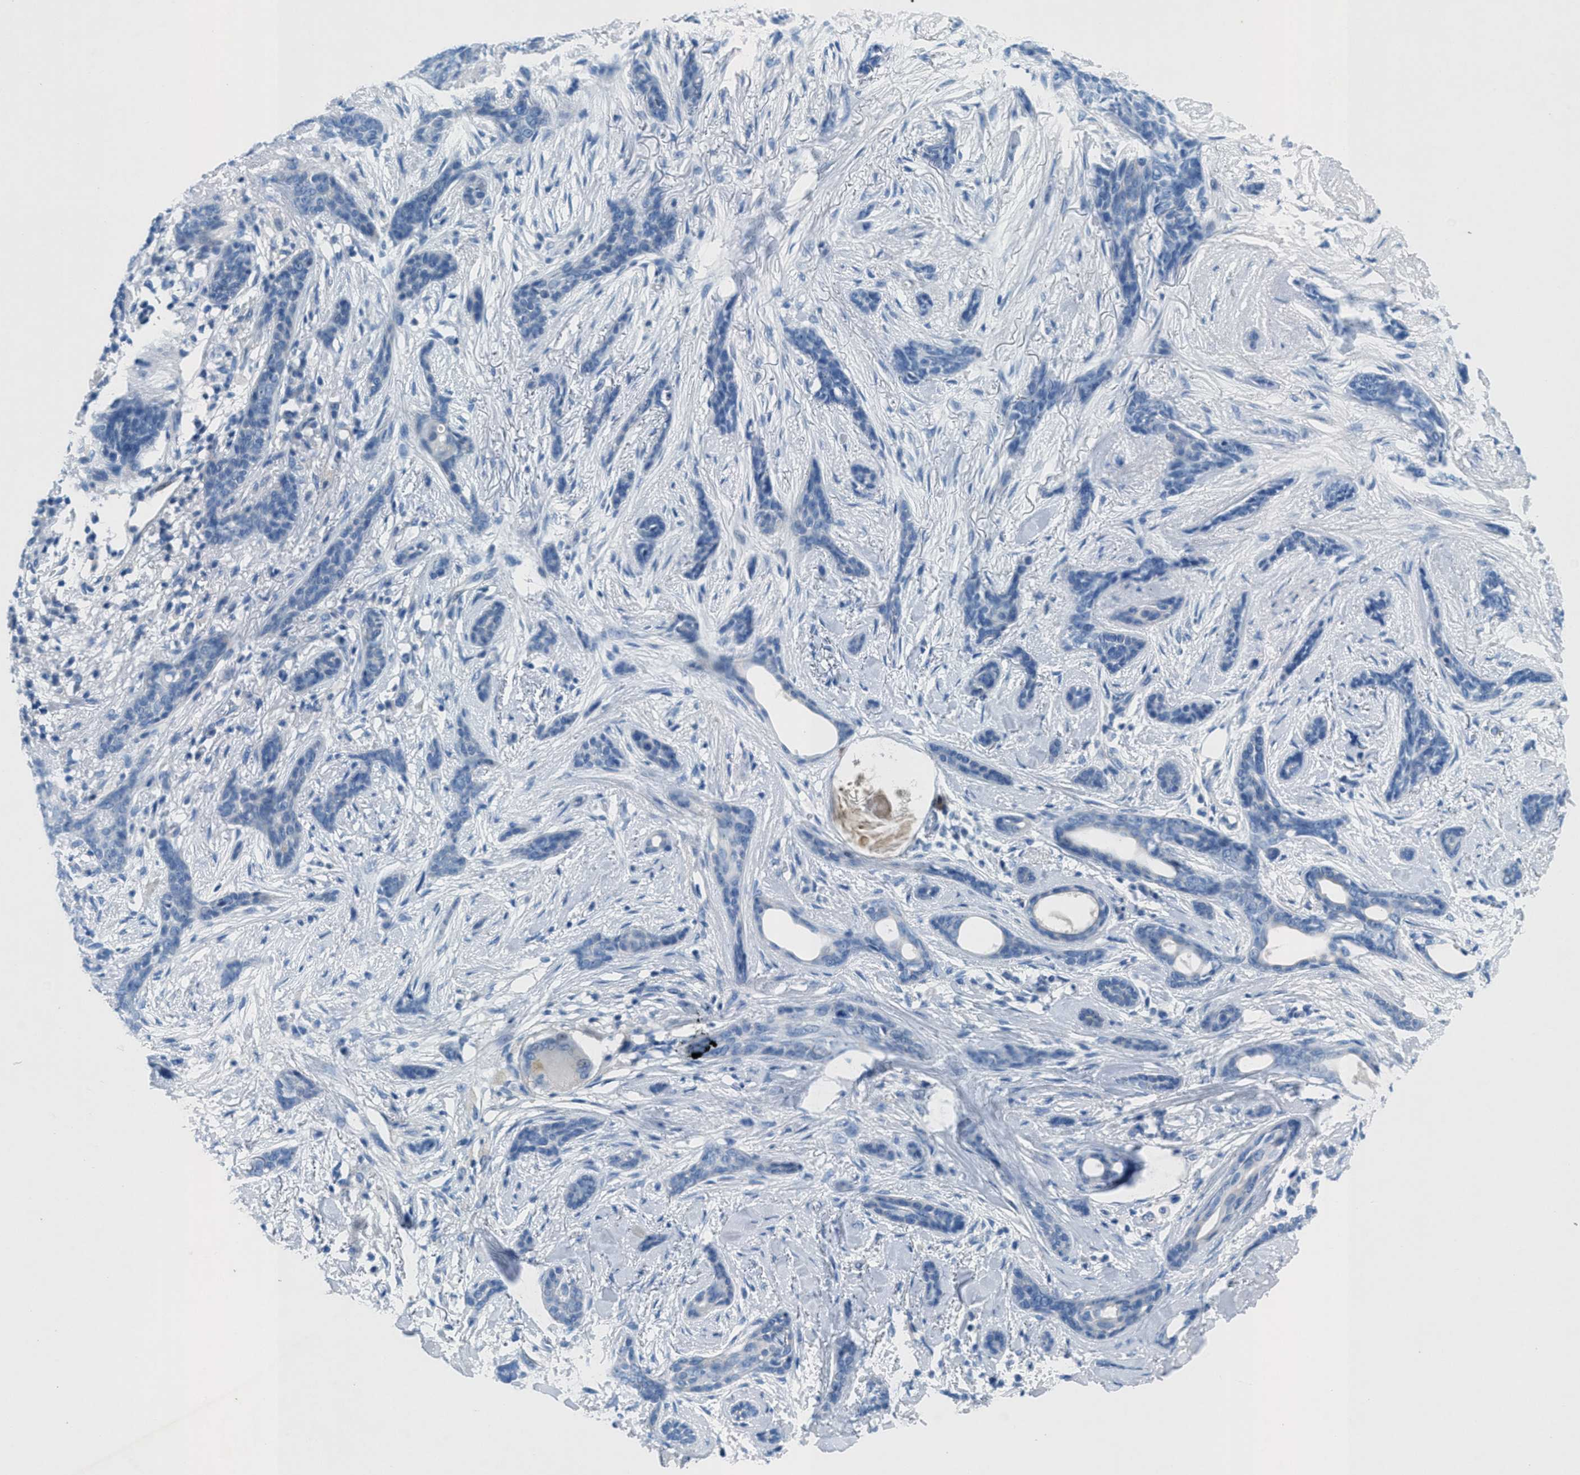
{"staining": {"intensity": "negative", "quantity": "none", "location": "none"}, "tissue": "skin cancer", "cell_type": "Tumor cells", "image_type": "cancer", "snomed": [{"axis": "morphology", "description": "Basal cell carcinoma"}, {"axis": "morphology", "description": "Adnexal tumor, benign"}, {"axis": "topography", "description": "Skin"}], "caption": "Skin benign adnexal tumor was stained to show a protein in brown. There is no significant expression in tumor cells.", "gene": "GALNT17", "patient": {"sex": "female", "age": 42}}